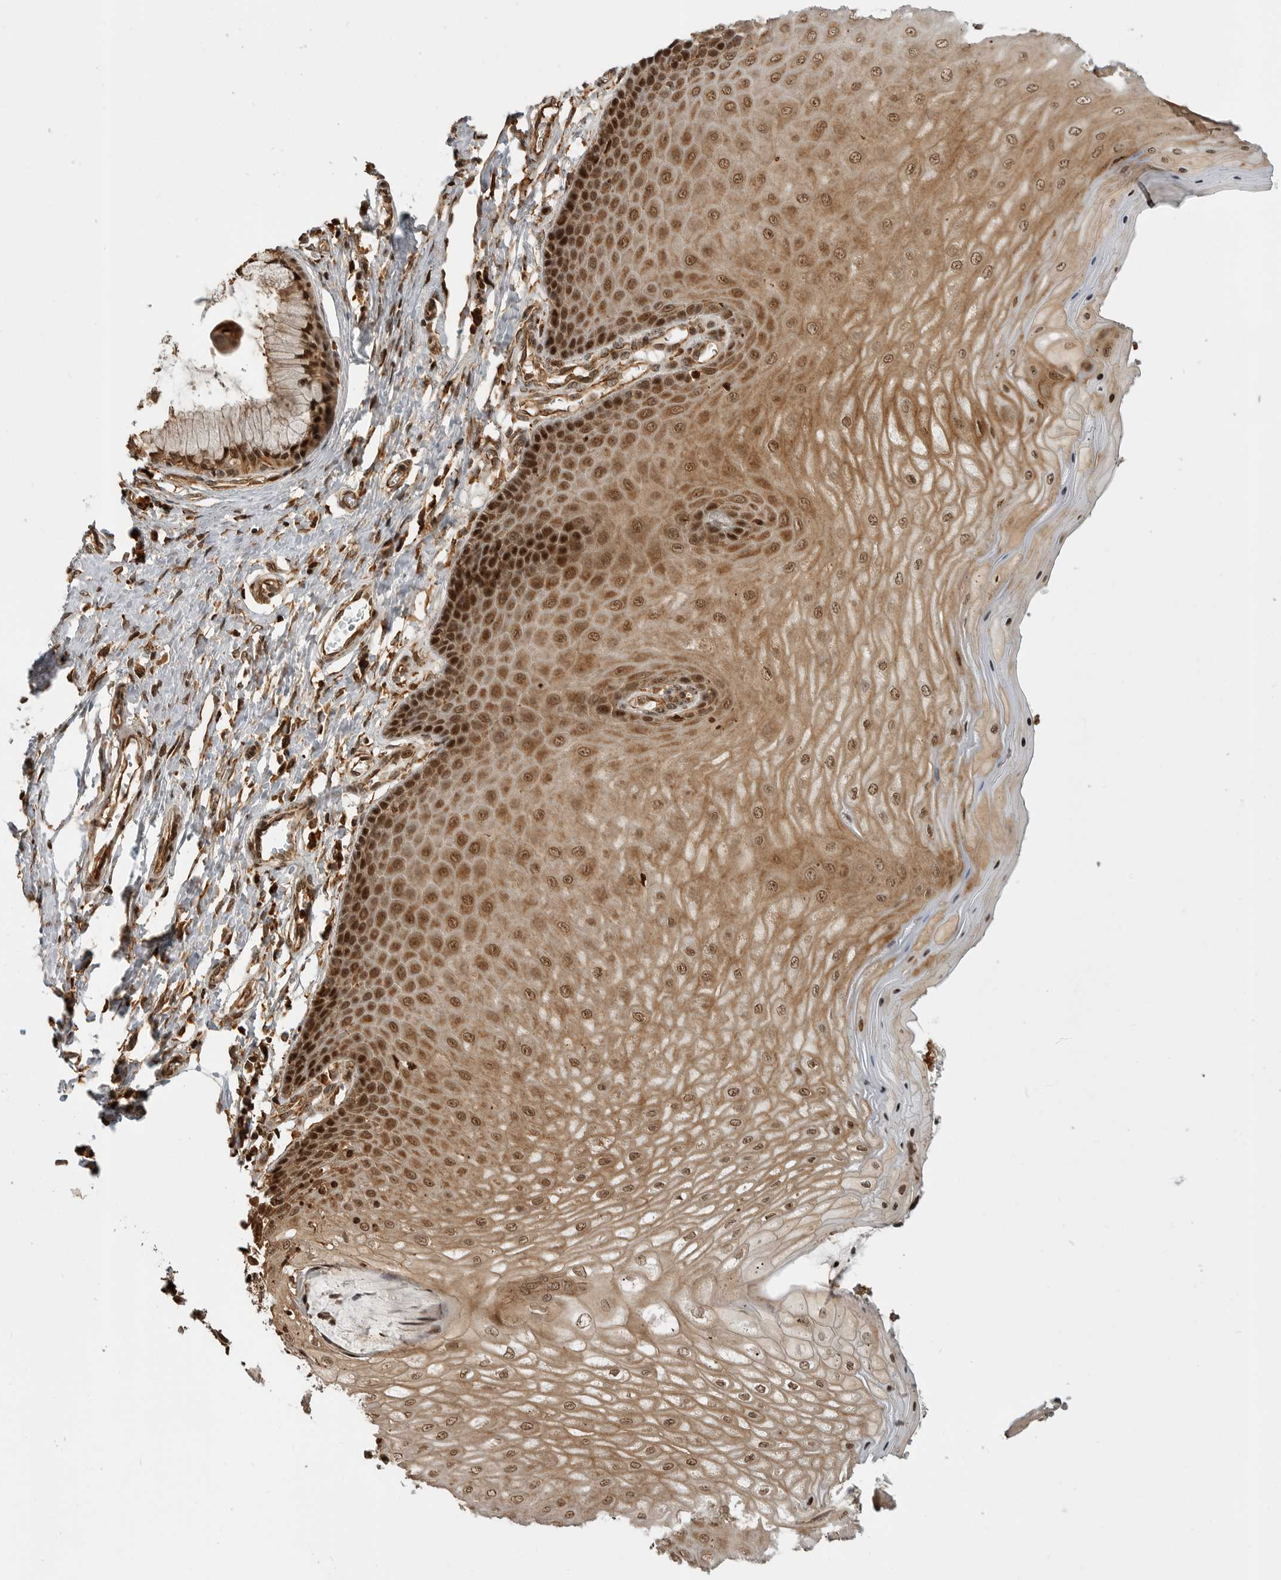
{"staining": {"intensity": "strong", "quantity": ">75%", "location": "cytoplasmic/membranous,nuclear"}, "tissue": "cervix", "cell_type": "Glandular cells", "image_type": "normal", "snomed": [{"axis": "morphology", "description": "Normal tissue, NOS"}, {"axis": "topography", "description": "Cervix"}], "caption": "The image exhibits immunohistochemical staining of normal cervix. There is strong cytoplasmic/membranous,nuclear staining is appreciated in approximately >75% of glandular cells.", "gene": "BMP2K", "patient": {"sex": "female", "age": 55}}